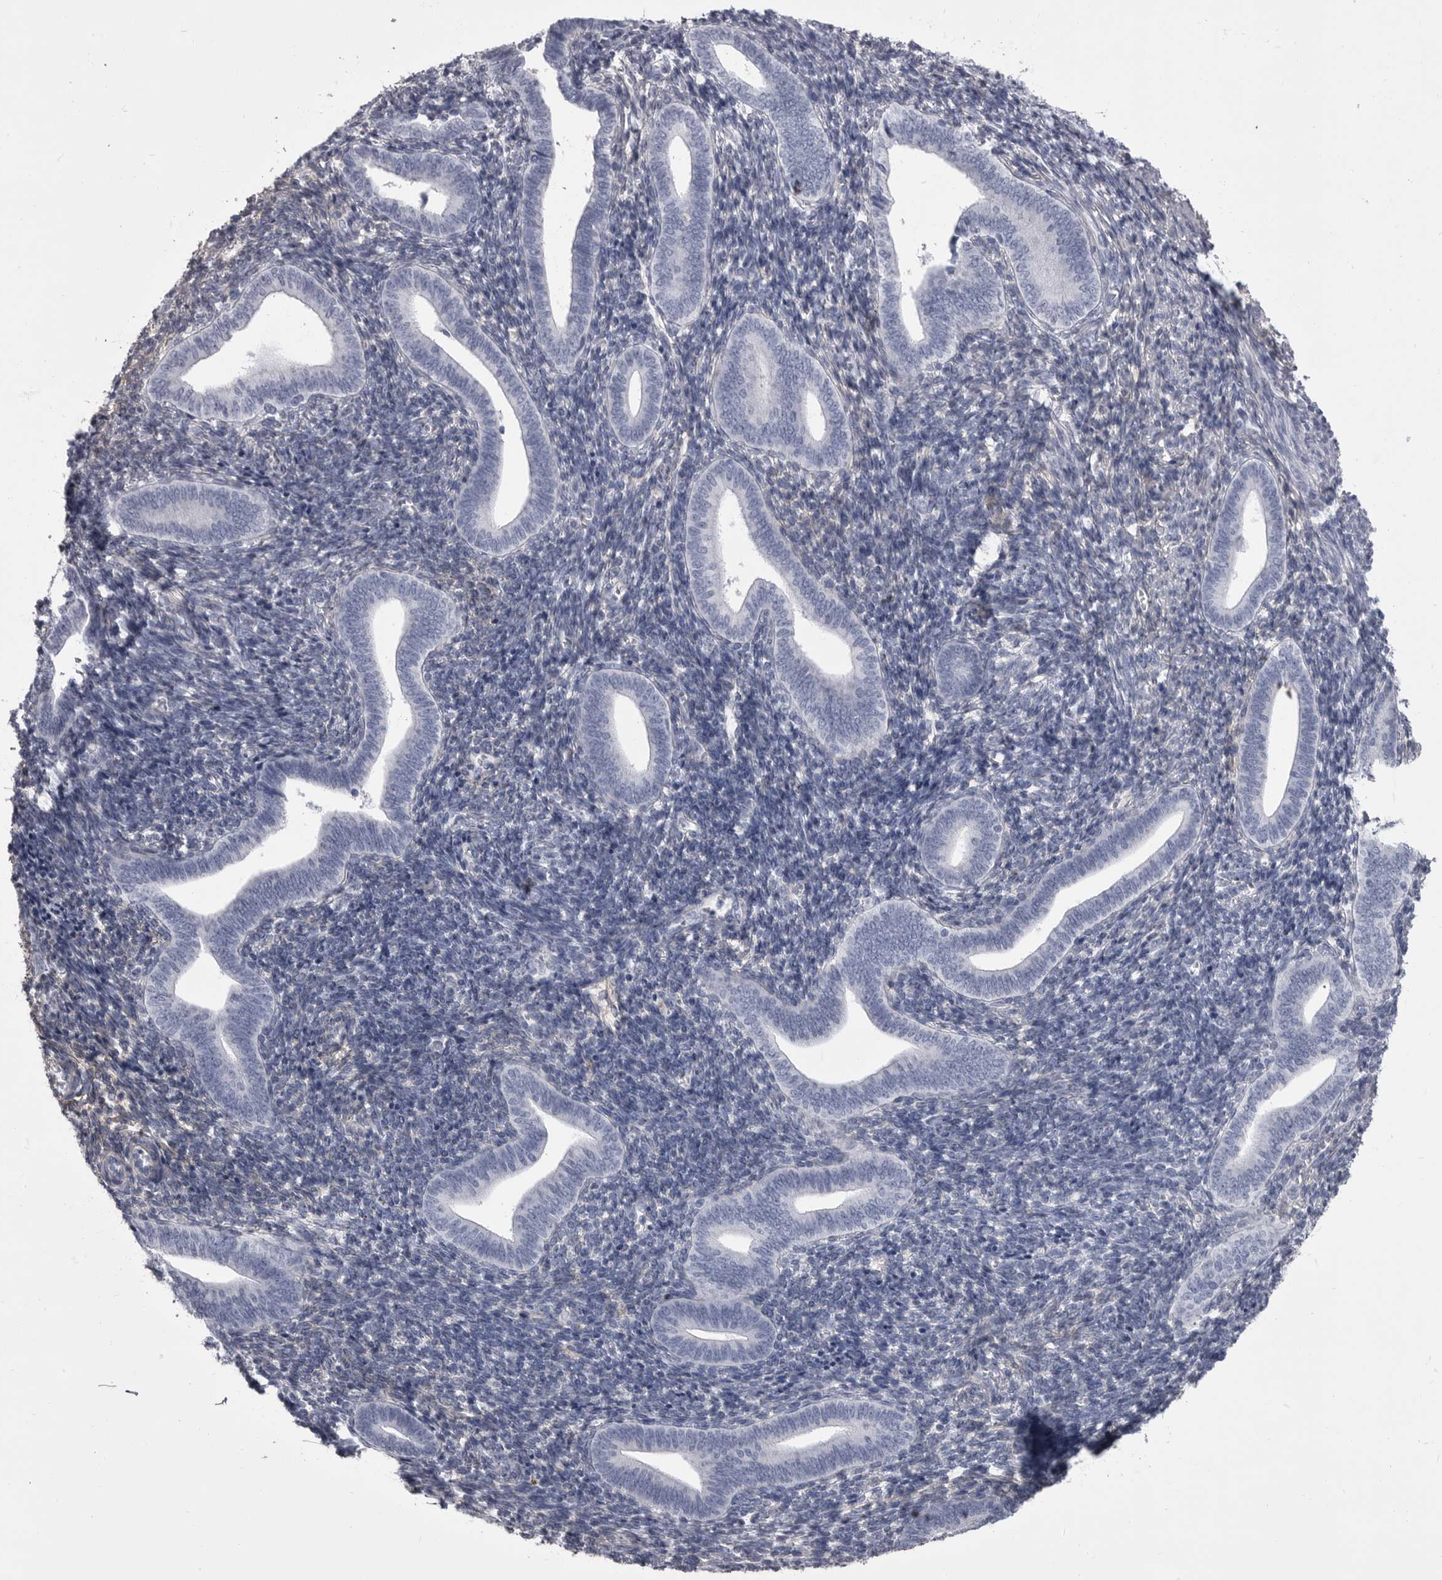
{"staining": {"intensity": "negative", "quantity": "none", "location": "none"}, "tissue": "endometrium", "cell_type": "Cells in endometrial stroma", "image_type": "normal", "snomed": [{"axis": "morphology", "description": "Normal tissue, NOS"}, {"axis": "topography", "description": "Uterus"}, {"axis": "topography", "description": "Endometrium"}], "caption": "Image shows no protein staining in cells in endometrial stroma of benign endometrium. (DAB immunohistochemistry (IHC) with hematoxylin counter stain).", "gene": "ANK2", "patient": {"sex": "female", "age": 33}}